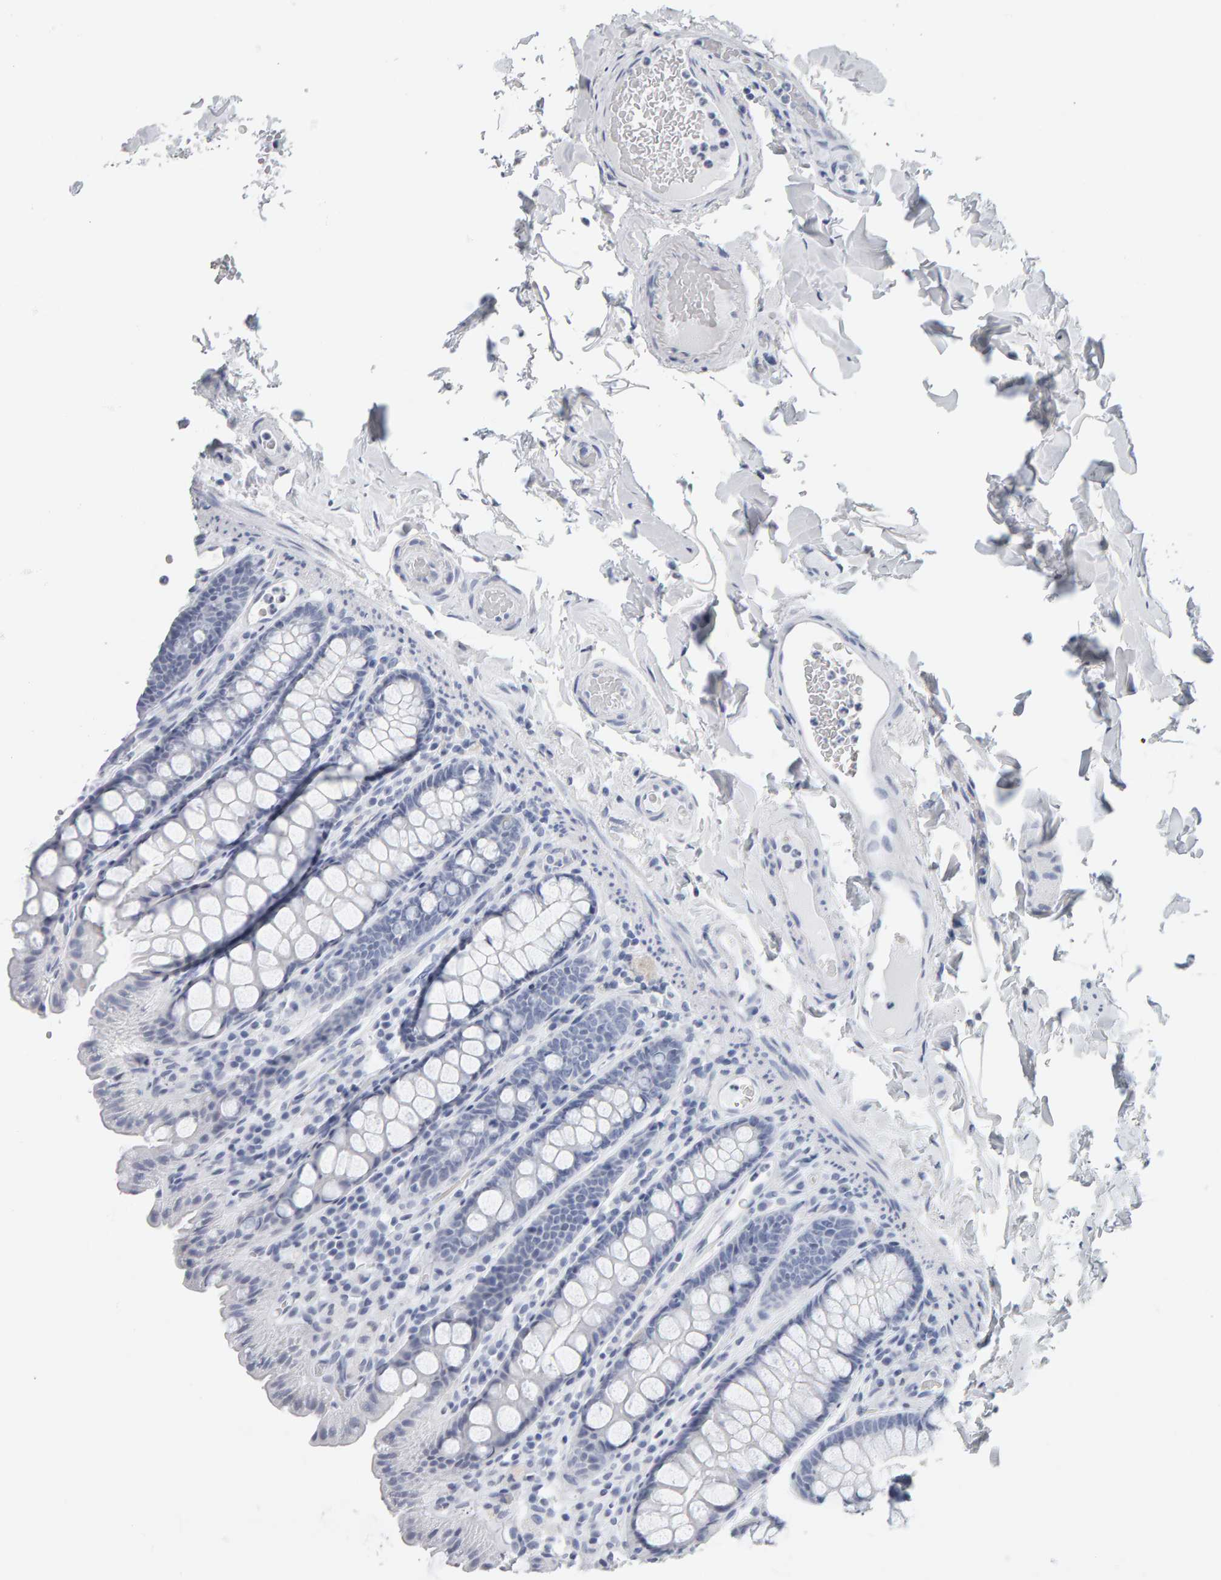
{"staining": {"intensity": "negative", "quantity": "none", "location": "none"}, "tissue": "colon", "cell_type": "Endothelial cells", "image_type": "normal", "snomed": [{"axis": "morphology", "description": "Normal tissue, NOS"}, {"axis": "topography", "description": "Colon"}, {"axis": "topography", "description": "Peripheral nerve tissue"}], "caption": "Immunohistochemistry (IHC) of unremarkable colon exhibits no positivity in endothelial cells. (IHC, brightfield microscopy, high magnification).", "gene": "SPACA3", "patient": {"sex": "female", "age": 61}}